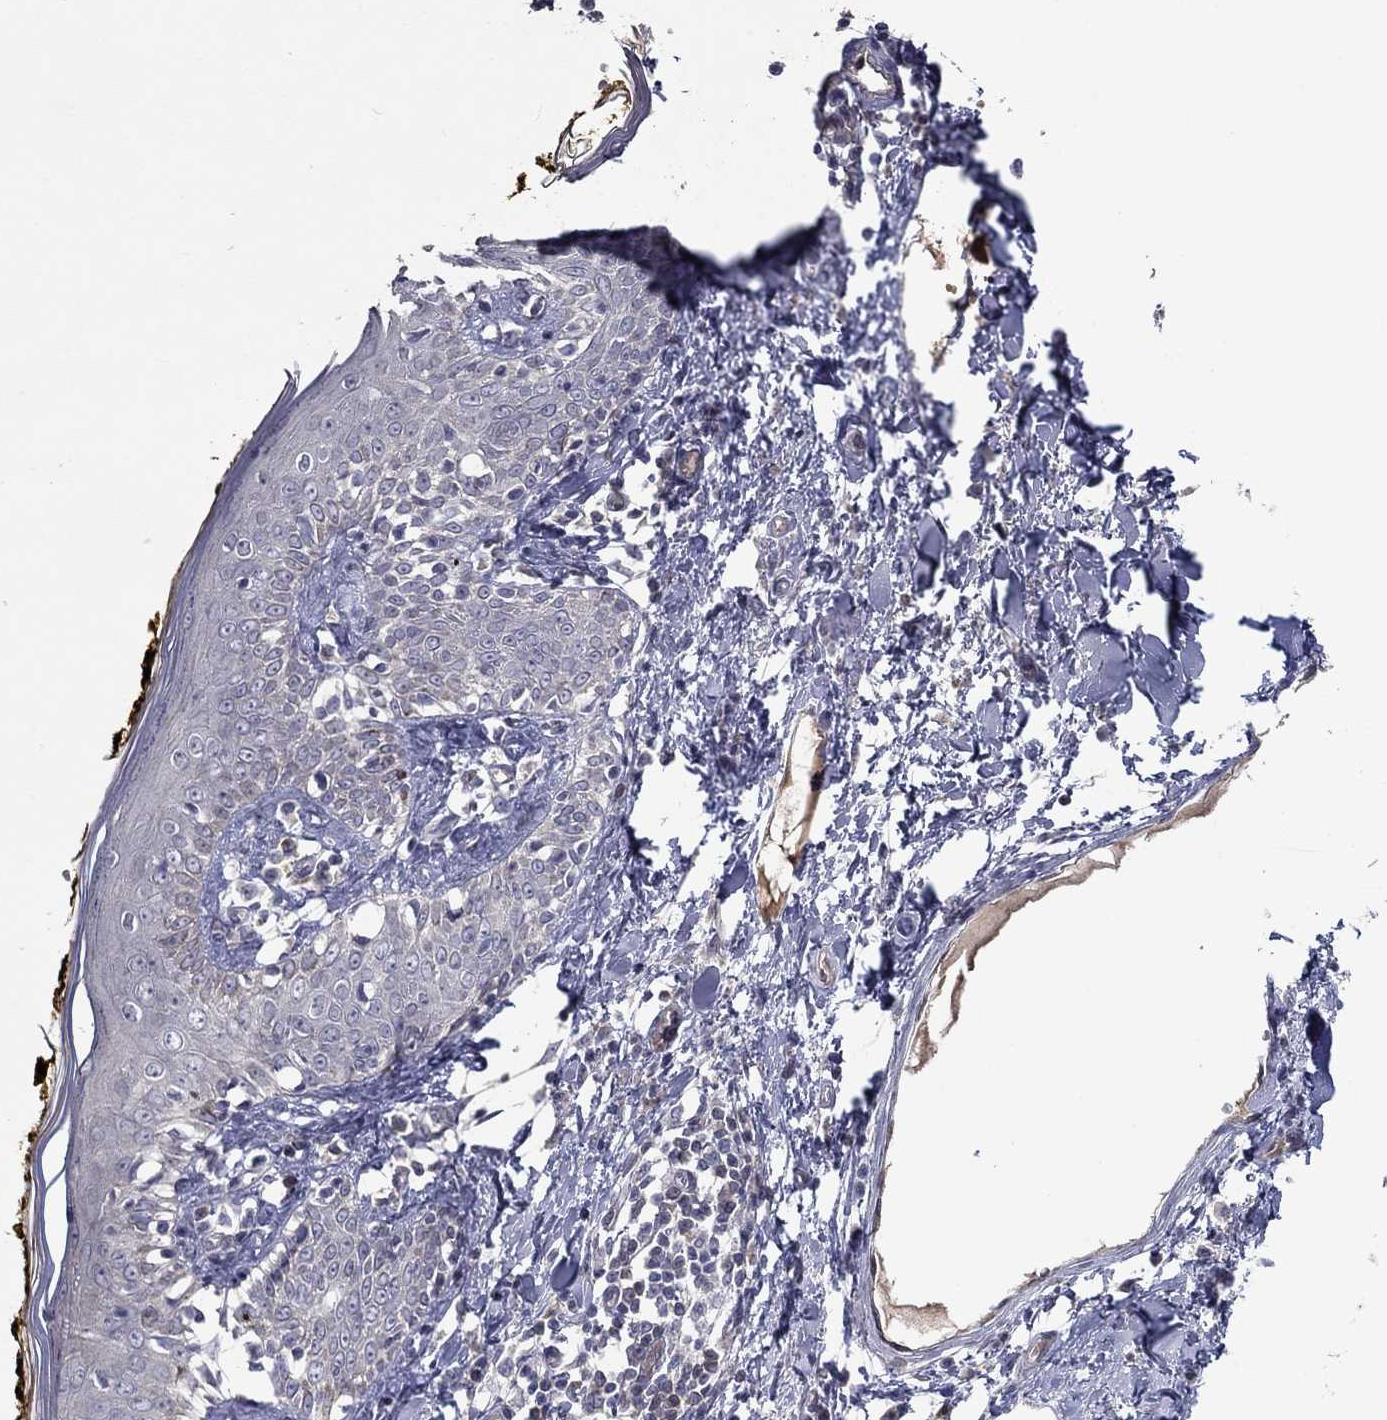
{"staining": {"intensity": "negative", "quantity": "none", "location": "none"}, "tissue": "skin", "cell_type": "Fibroblasts", "image_type": "normal", "snomed": [{"axis": "morphology", "description": "Normal tissue, NOS"}, {"axis": "topography", "description": "Skin"}], "caption": "A high-resolution micrograph shows immunohistochemistry (IHC) staining of unremarkable skin, which demonstrates no significant positivity in fibroblasts.", "gene": "CETN3", "patient": {"sex": "male", "age": 76}}